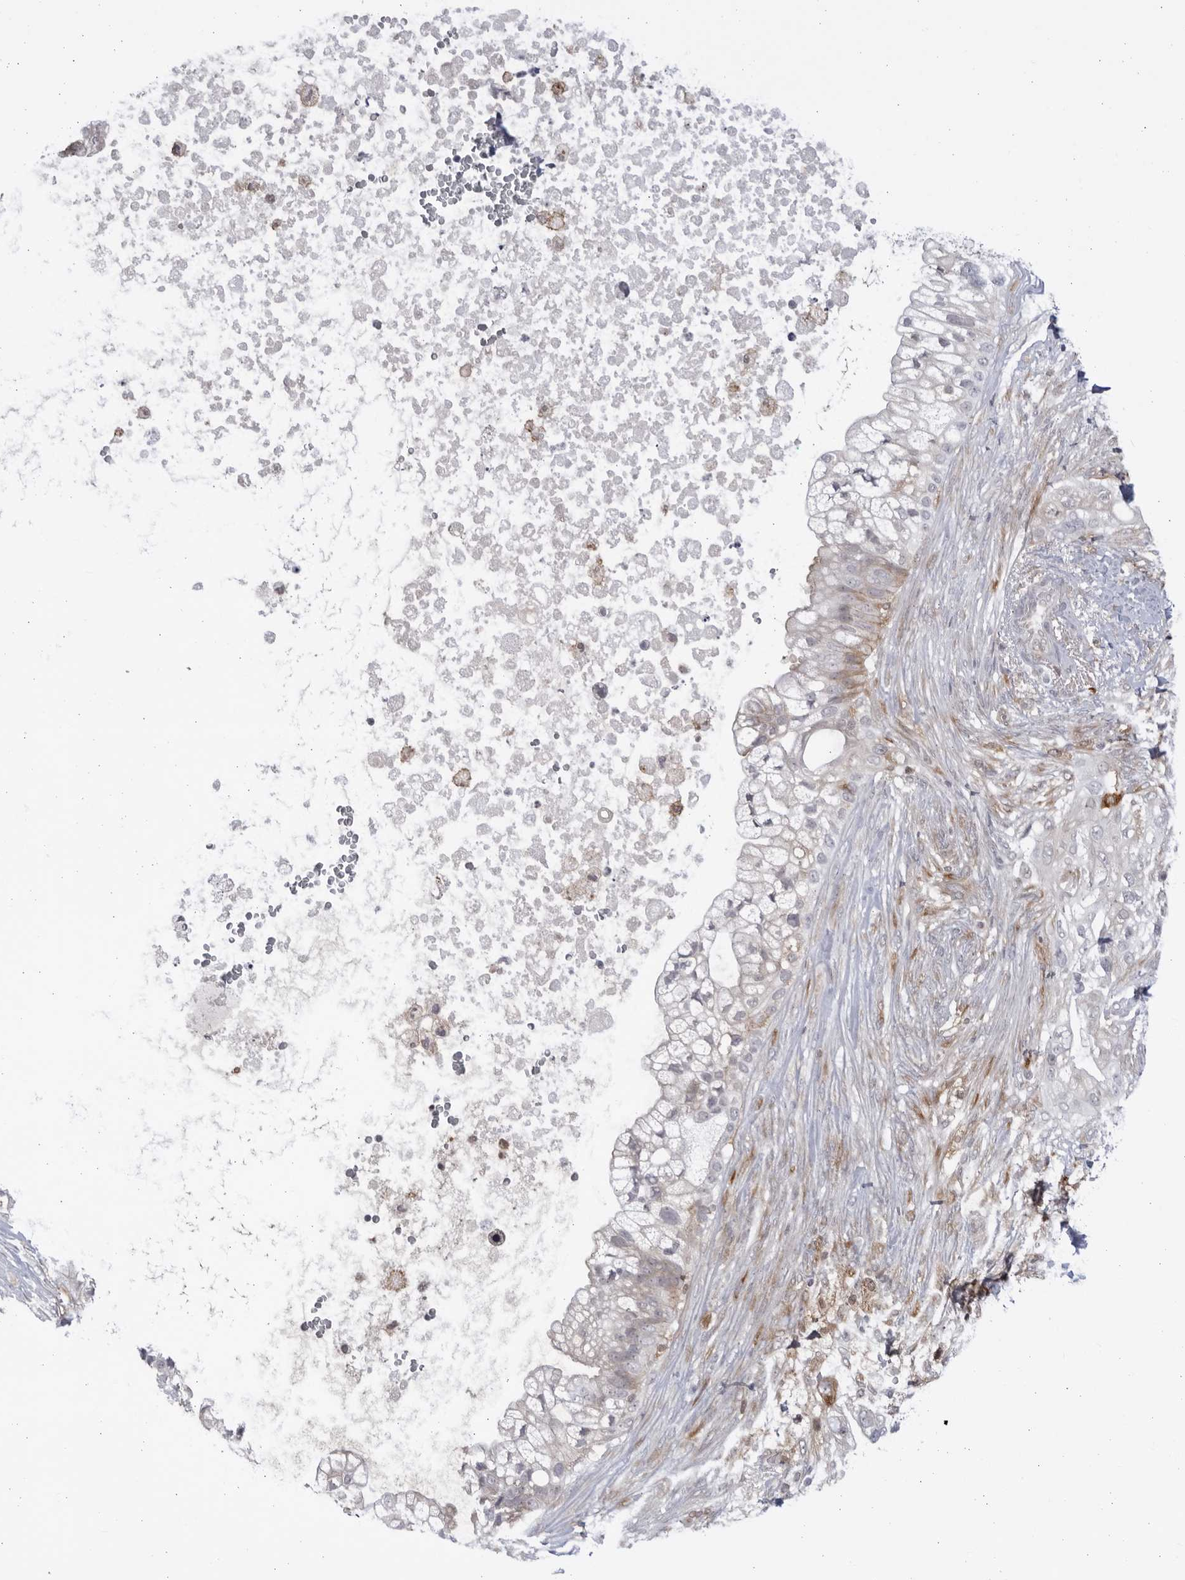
{"staining": {"intensity": "negative", "quantity": "none", "location": "none"}, "tissue": "pancreatic cancer", "cell_type": "Tumor cells", "image_type": "cancer", "snomed": [{"axis": "morphology", "description": "Adenocarcinoma, NOS"}, {"axis": "topography", "description": "Pancreas"}], "caption": "This is a image of IHC staining of adenocarcinoma (pancreatic), which shows no positivity in tumor cells.", "gene": "BMP2K", "patient": {"sex": "male", "age": 53}}